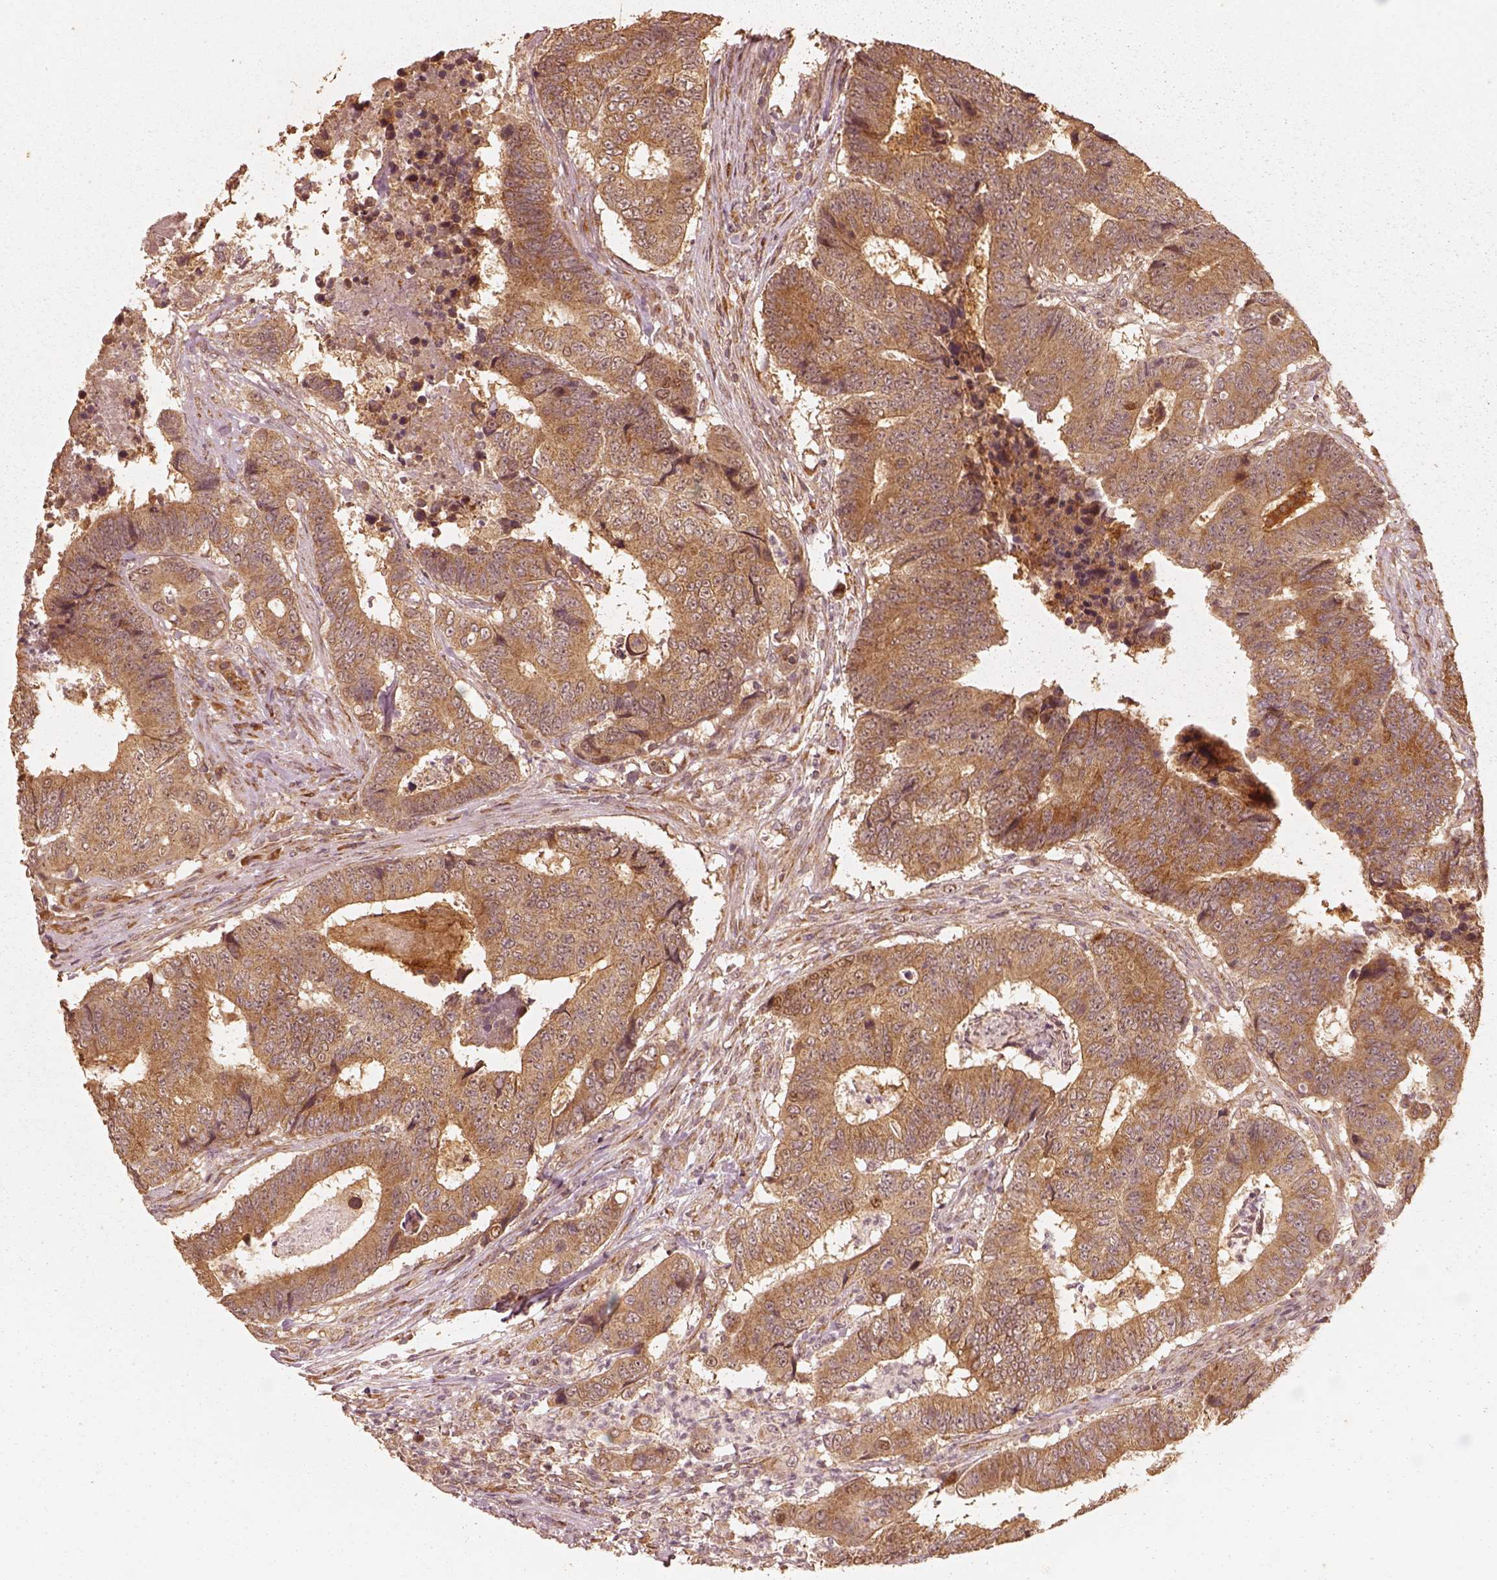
{"staining": {"intensity": "moderate", "quantity": ">75%", "location": "cytoplasmic/membranous"}, "tissue": "colorectal cancer", "cell_type": "Tumor cells", "image_type": "cancer", "snomed": [{"axis": "morphology", "description": "Adenocarcinoma, NOS"}, {"axis": "topography", "description": "Colon"}], "caption": "IHC photomicrograph of human colorectal cancer stained for a protein (brown), which displays medium levels of moderate cytoplasmic/membranous staining in approximately >75% of tumor cells.", "gene": "DNAJC25", "patient": {"sex": "female", "age": 48}}